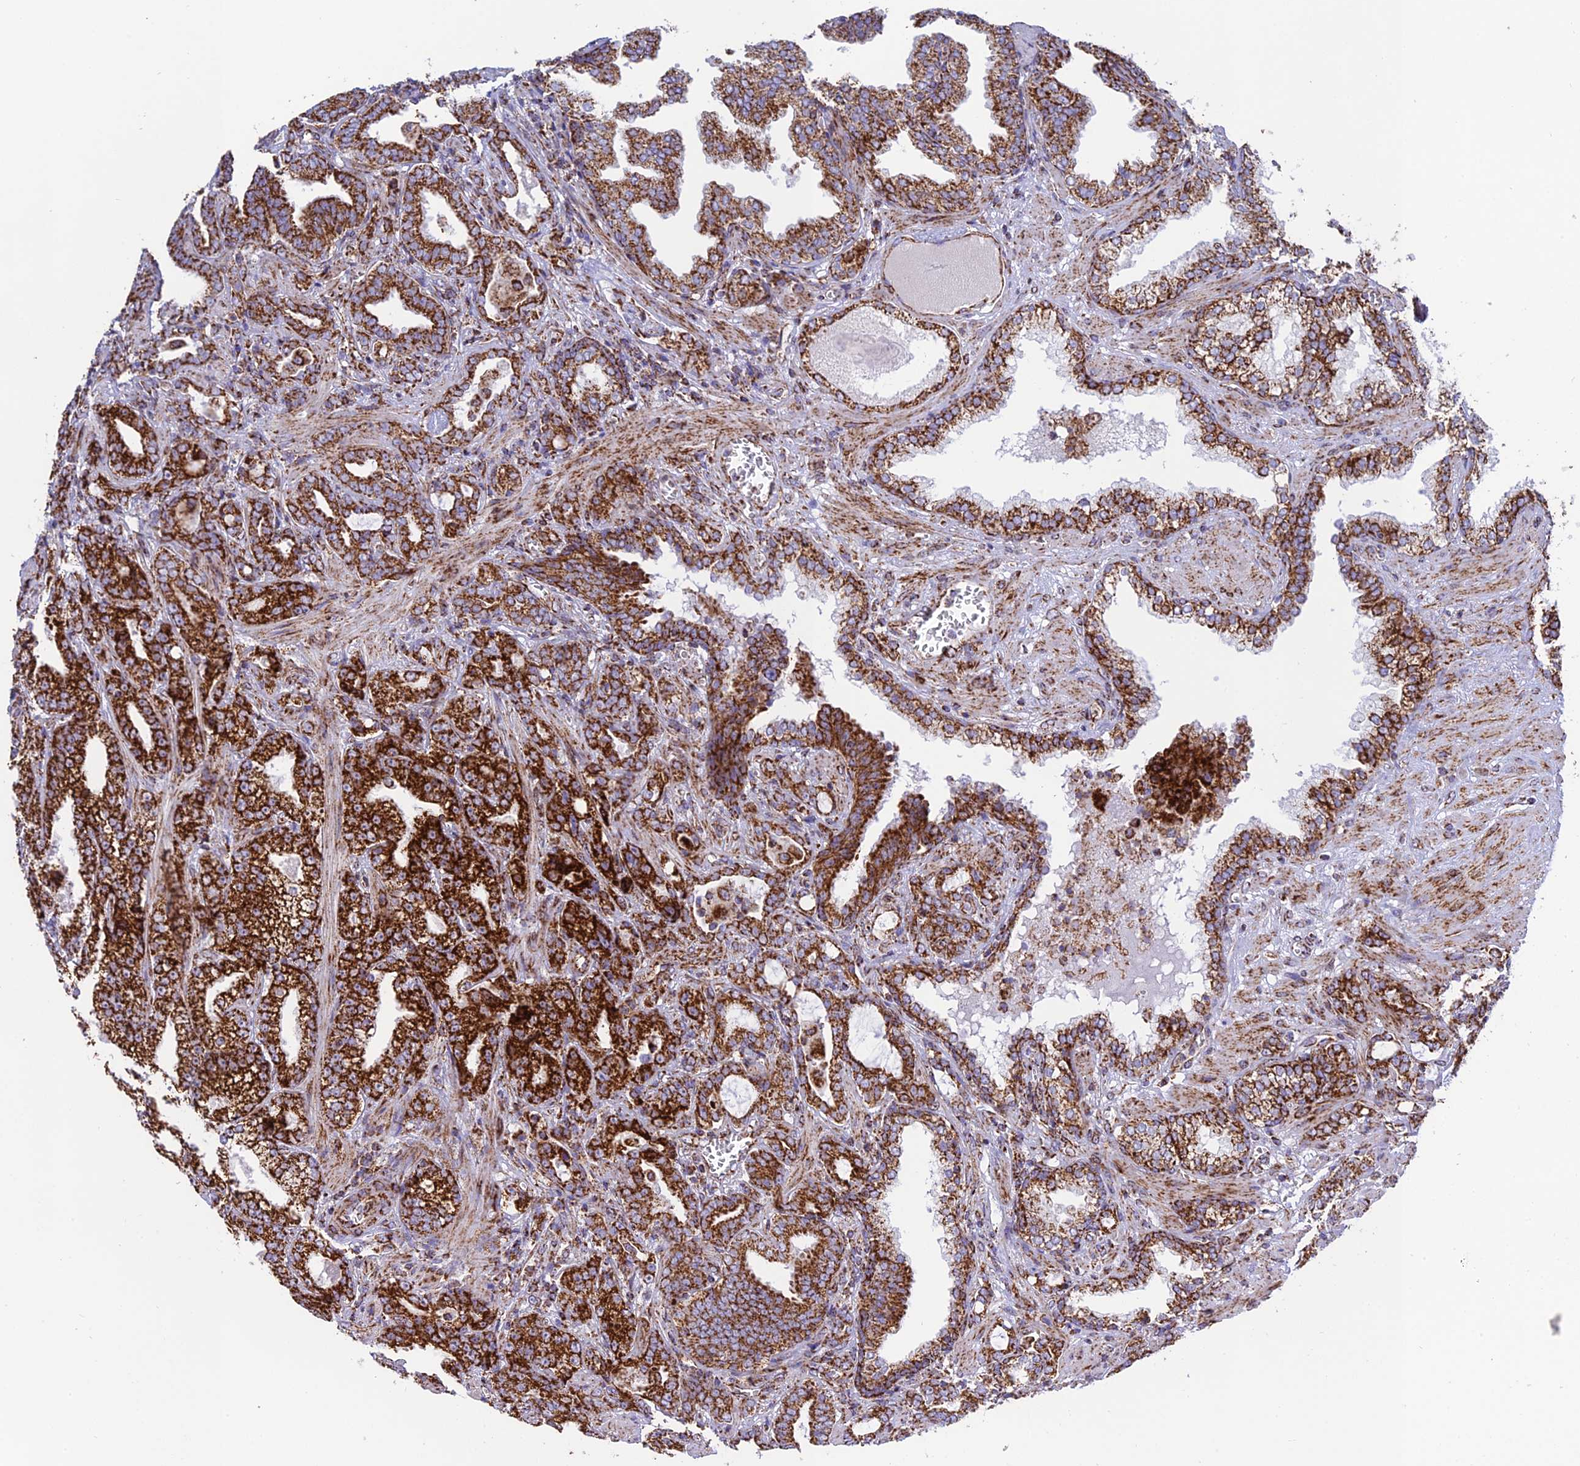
{"staining": {"intensity": "strong", "quantity": ">75%", "location": "cytoplasmic/membranous"}, "tissue": "prostate cancer", "cell_type": "Tumor cells", "image_type": "cancer", "snomed": [{"axis": "morphology", "description": "Adenocarcinoma, High grade"}, {"axis": "topography", "description": "Prostate and seminal vesicle, NOS"}], "caption": "Immunohistochemistry histopathology image of neoplastic tissue: high-grade adenocarcinoma (prostate) stained using immunohistochemistry shows high levels of strong protein expression localized specifically in the cytoplasmic/membranous of tumor cells, appearing as a cytoplasmic/membranous brown color.", "gene": "CHCHD3", "patient": {"sex": "male", "age": 67}}